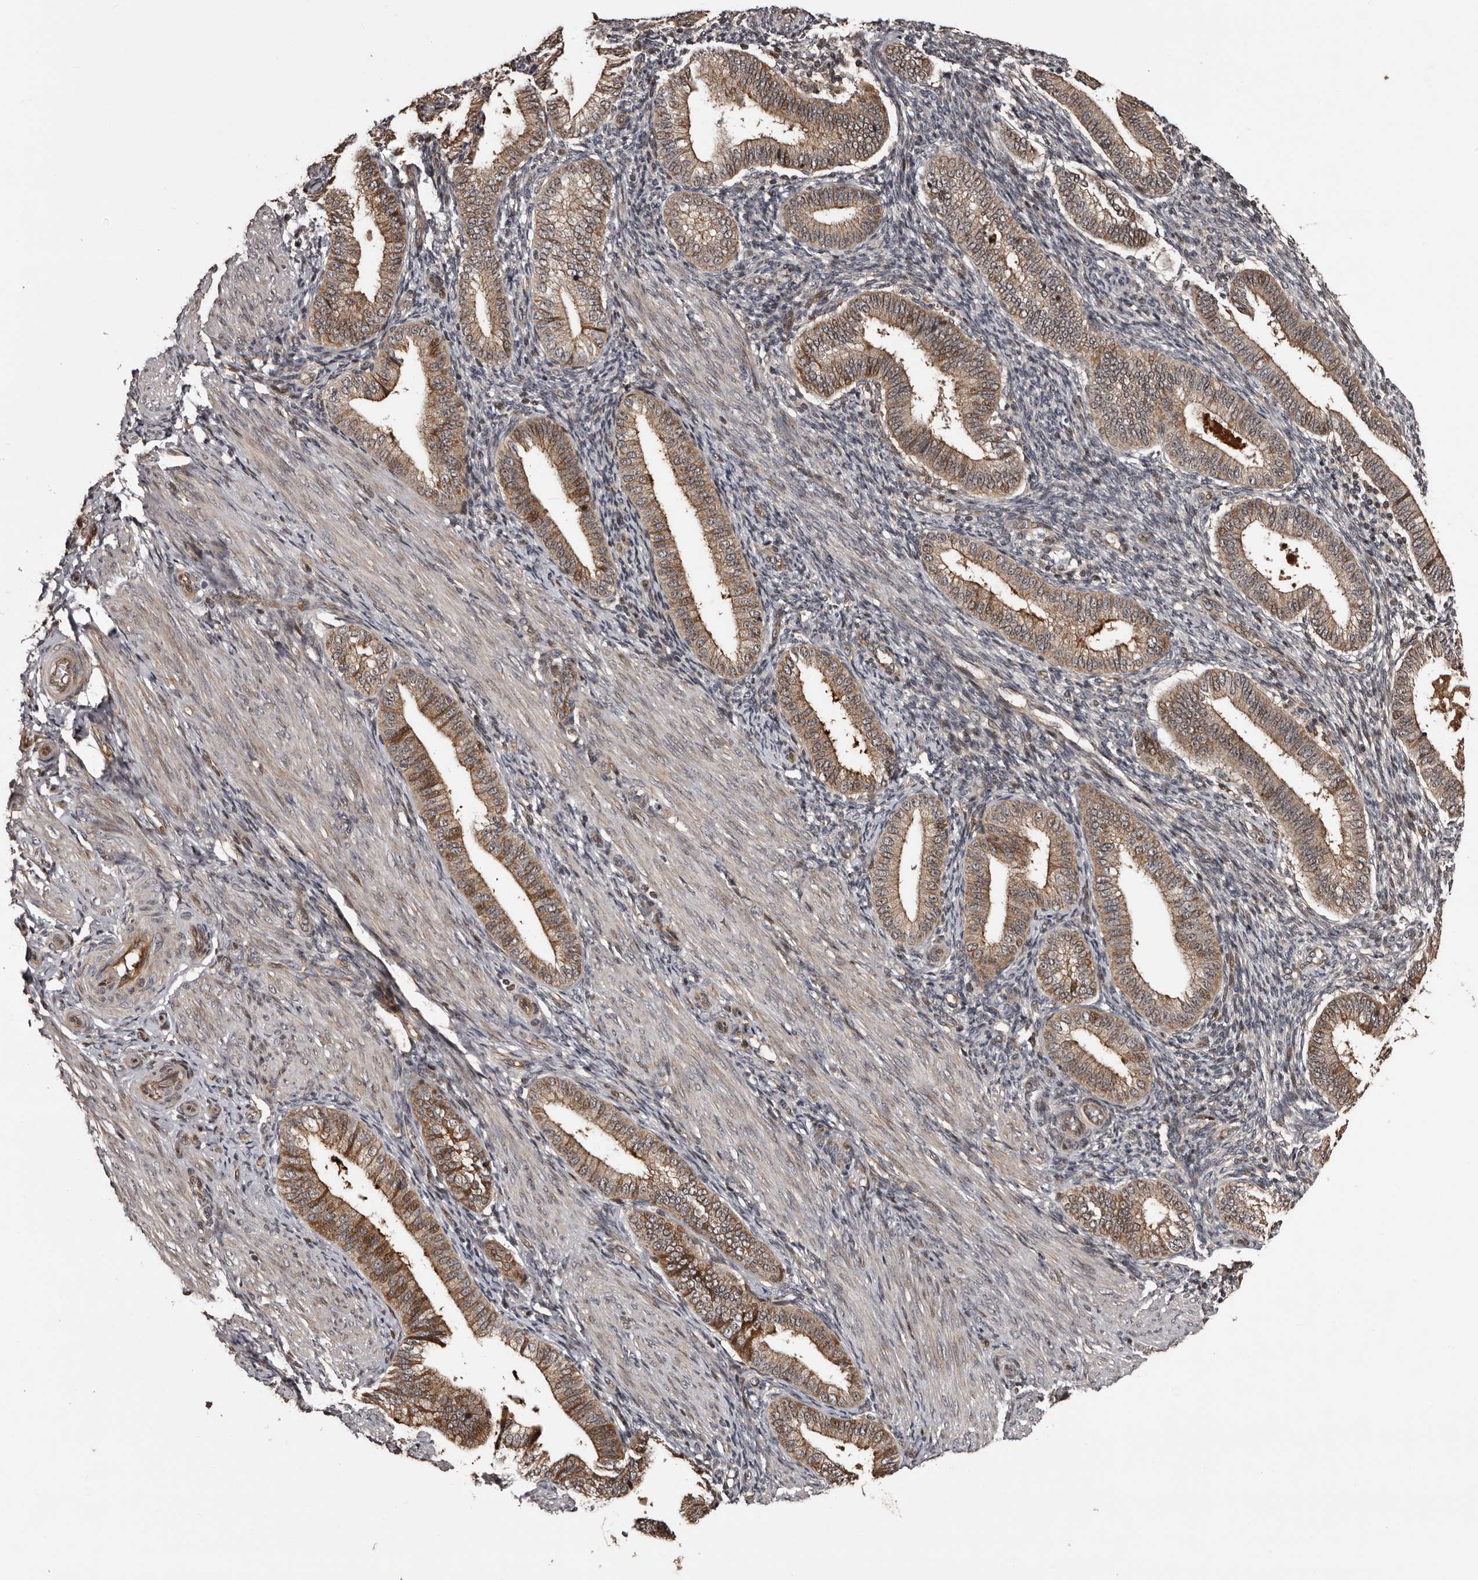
{"staining": {"intensity": "moderate", "quantity": "<25%", "location": "cytoplasmic/membranous"}, "tissue": "endometrium", "cell_type": "Cells in endometrial stroma", "image_type": "normal", "snomed": [{"axis": "morphology", "description": "Normal tissue, NOS"}, {"axis": "topography", "description": "Endometrium"}], "caption": "Endometrium stained with DAB IHC shows low levels of moderate cytoplasmic/membranous expression in approximately <25% of cells in endometrial stroma.", "gene": "SERTAD4", "patient": {"sex": "female", "age": 39}}